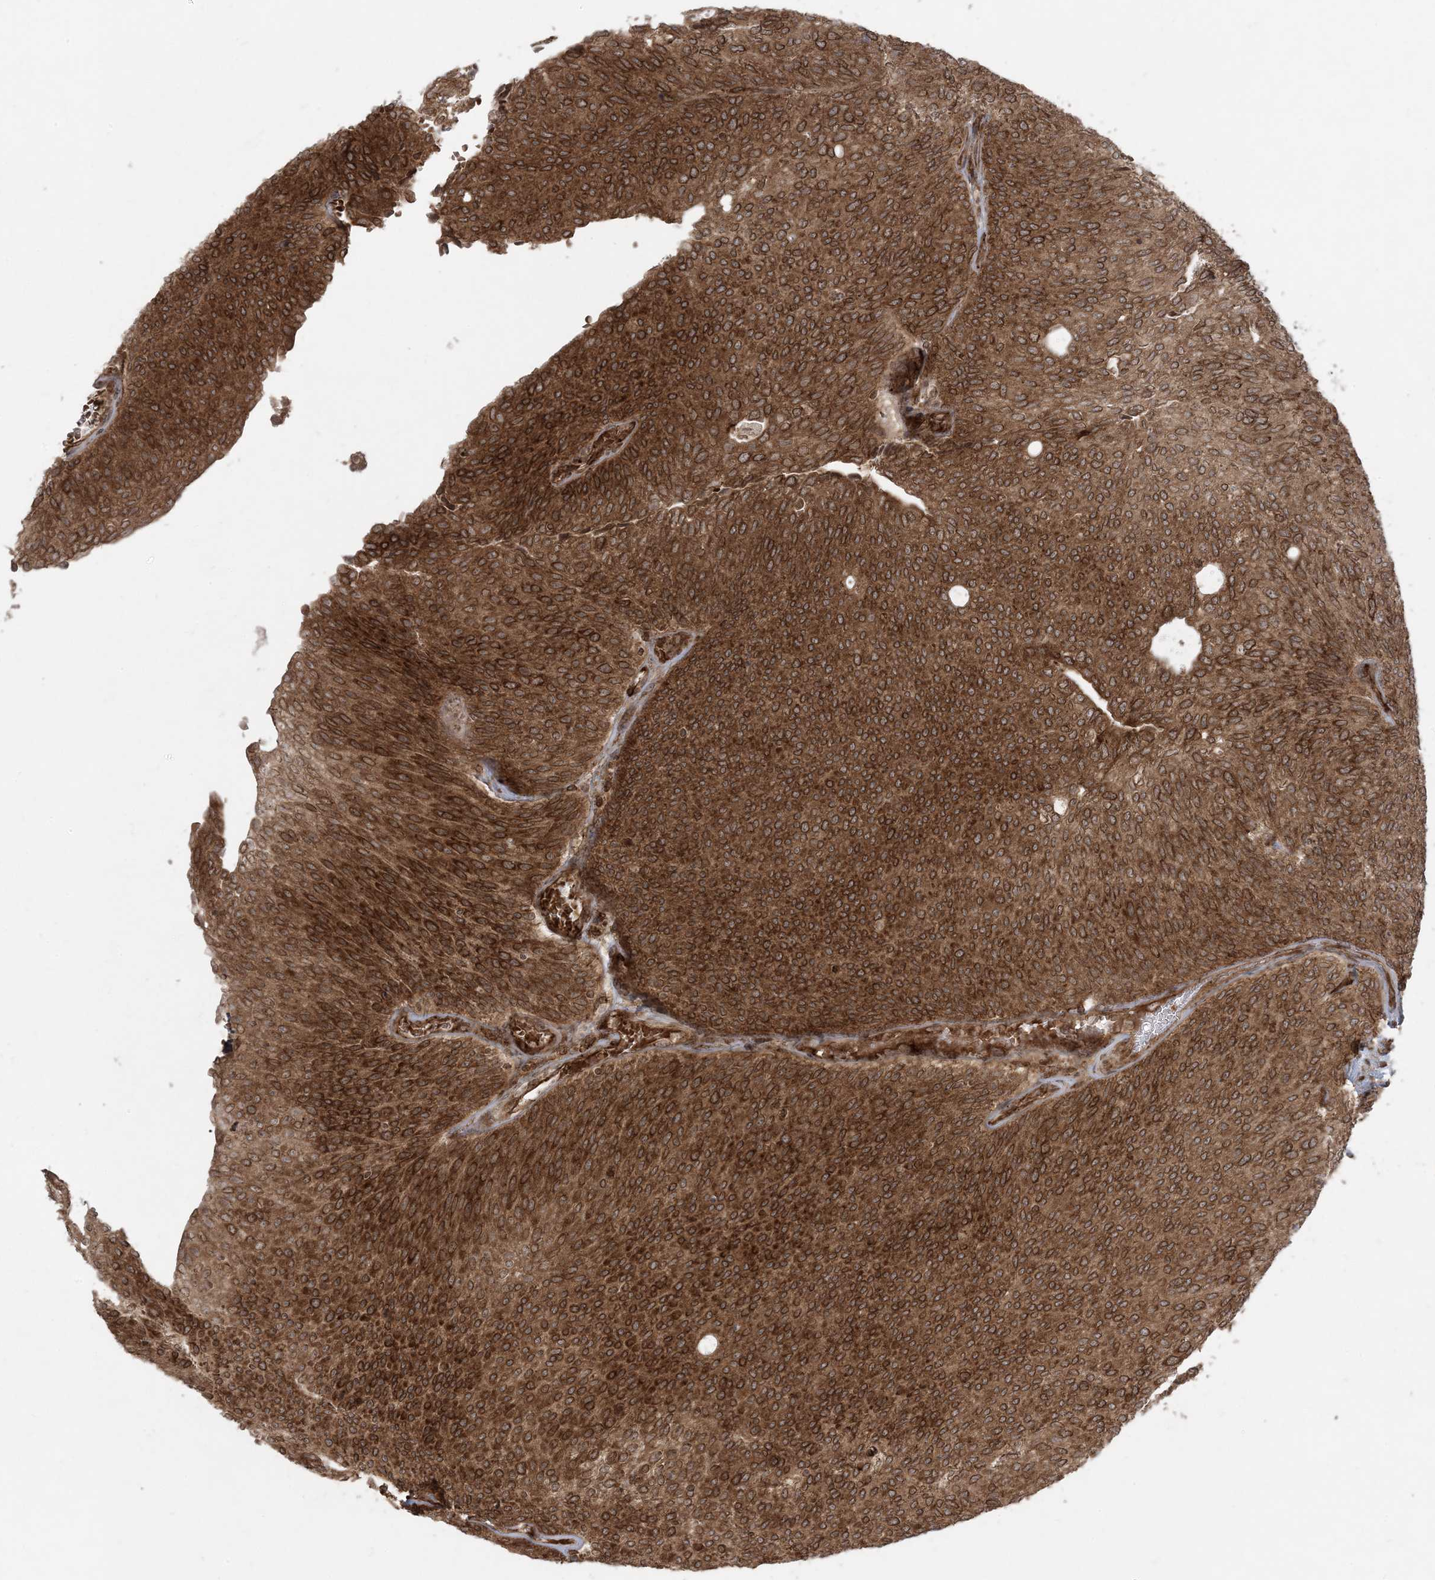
{"staining": {"intensity": "strong", "quantity": ">75%", "location": "cytoplasmic/membranous"}, "tissue": "urothelial cancer", "cell_type": "Tumor cells", "image_type": "cancer", "snomed": [{"axis": "morphology", "description": "Urothelial carcinoma, Low grade"}, {"axis": "topography", "description": "Urinary bladder"}], "caption": "IHC of urothelial cancer demonstrates high levels of strong cytoplasmic/membranous staining in approximately >75% of tumor cells.", "gene": "DDX19B", "patient": {"sex": "female", "age": 79}}